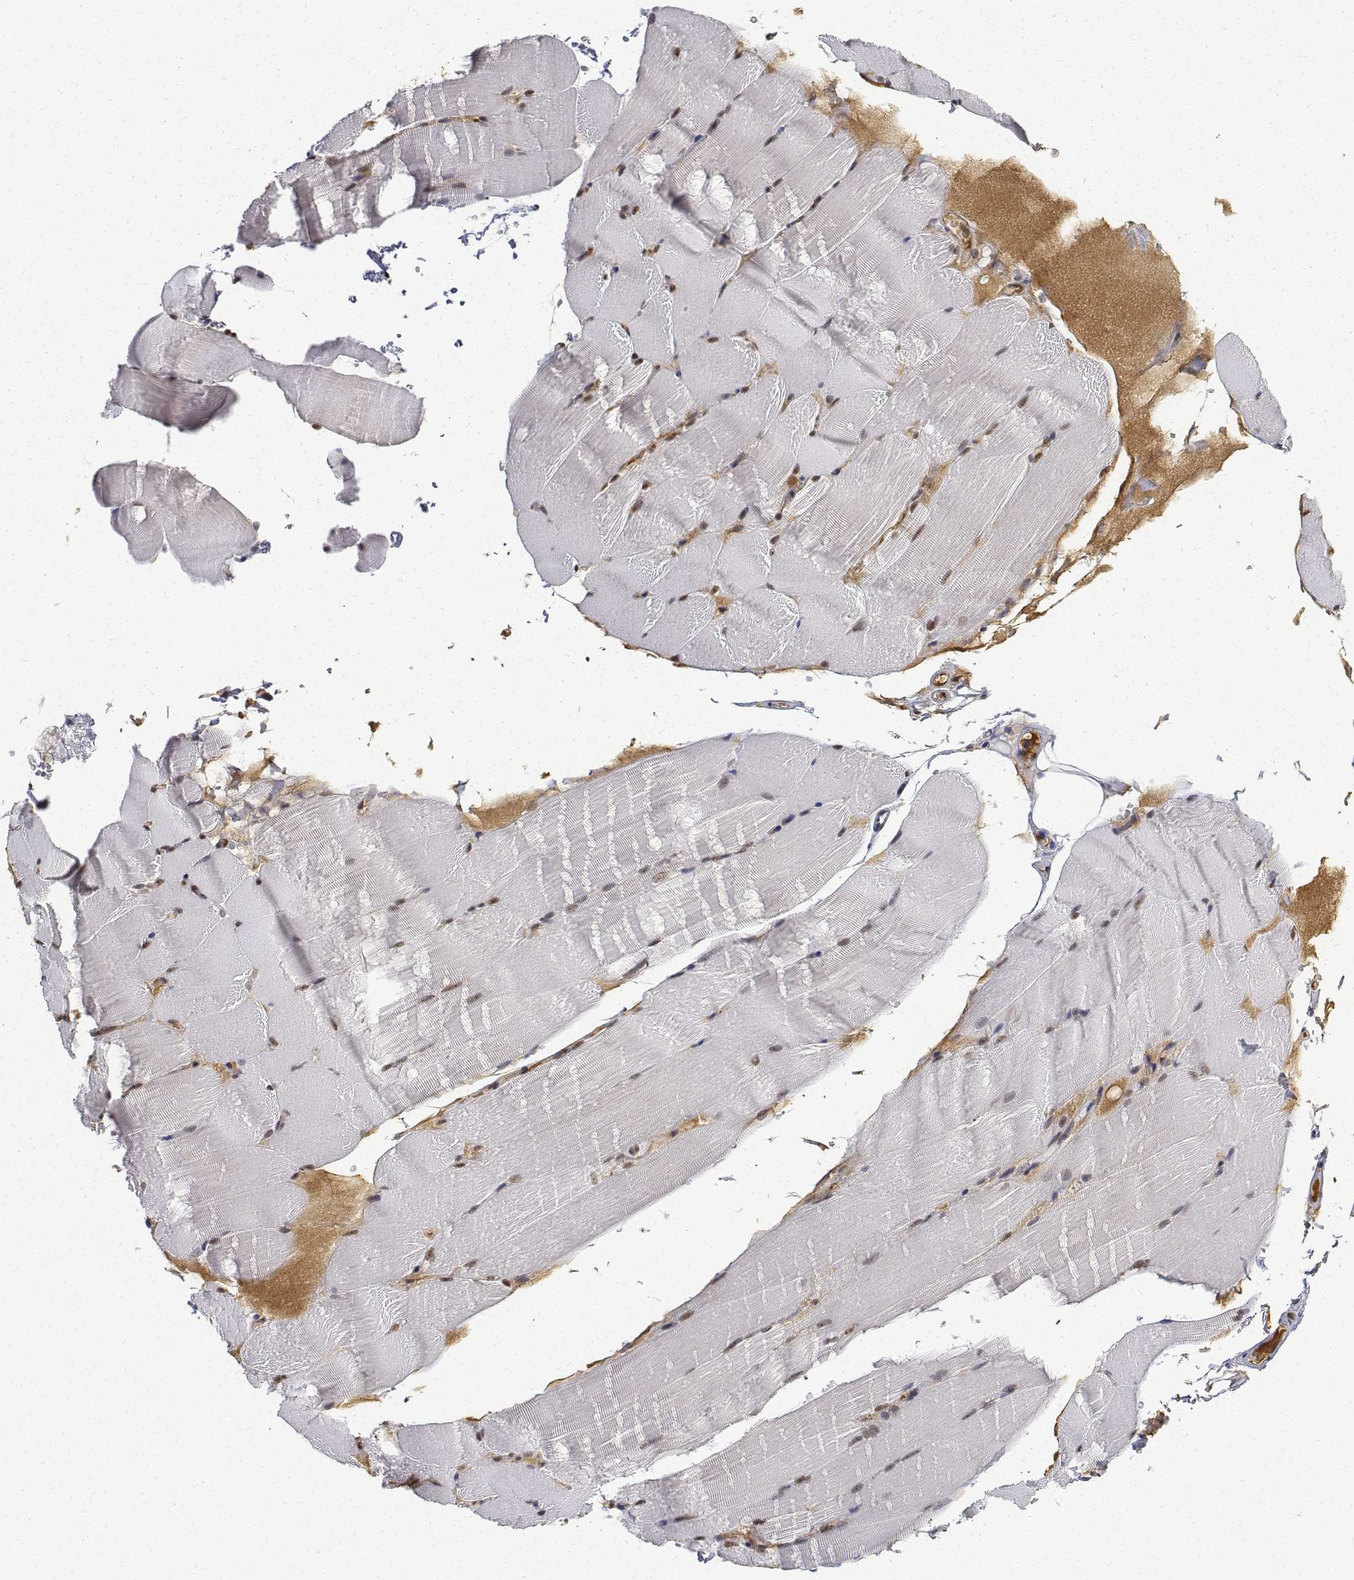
{"staining": {"intensity": "moderate", "quantity": ">75%", "location": "nuclear"}, "tissue": "skeletal muscle", "cell_type": "Myocytes", "image_type": "normal", "snomed": [{"axis": "morphology", "description": "Normal tissue, NOS"}, {"axis": "topography", "description": "Skeletal muscle"}], "caption": "This photomicrograph demonstrates immunohistochemistry (IHC) staining of benign human skeletal muscle, with medium moderate nuclear staining in approximately >75% of myocytes.", "gene": "ATRX", "patient": {"sex": "female", "age": 37}}